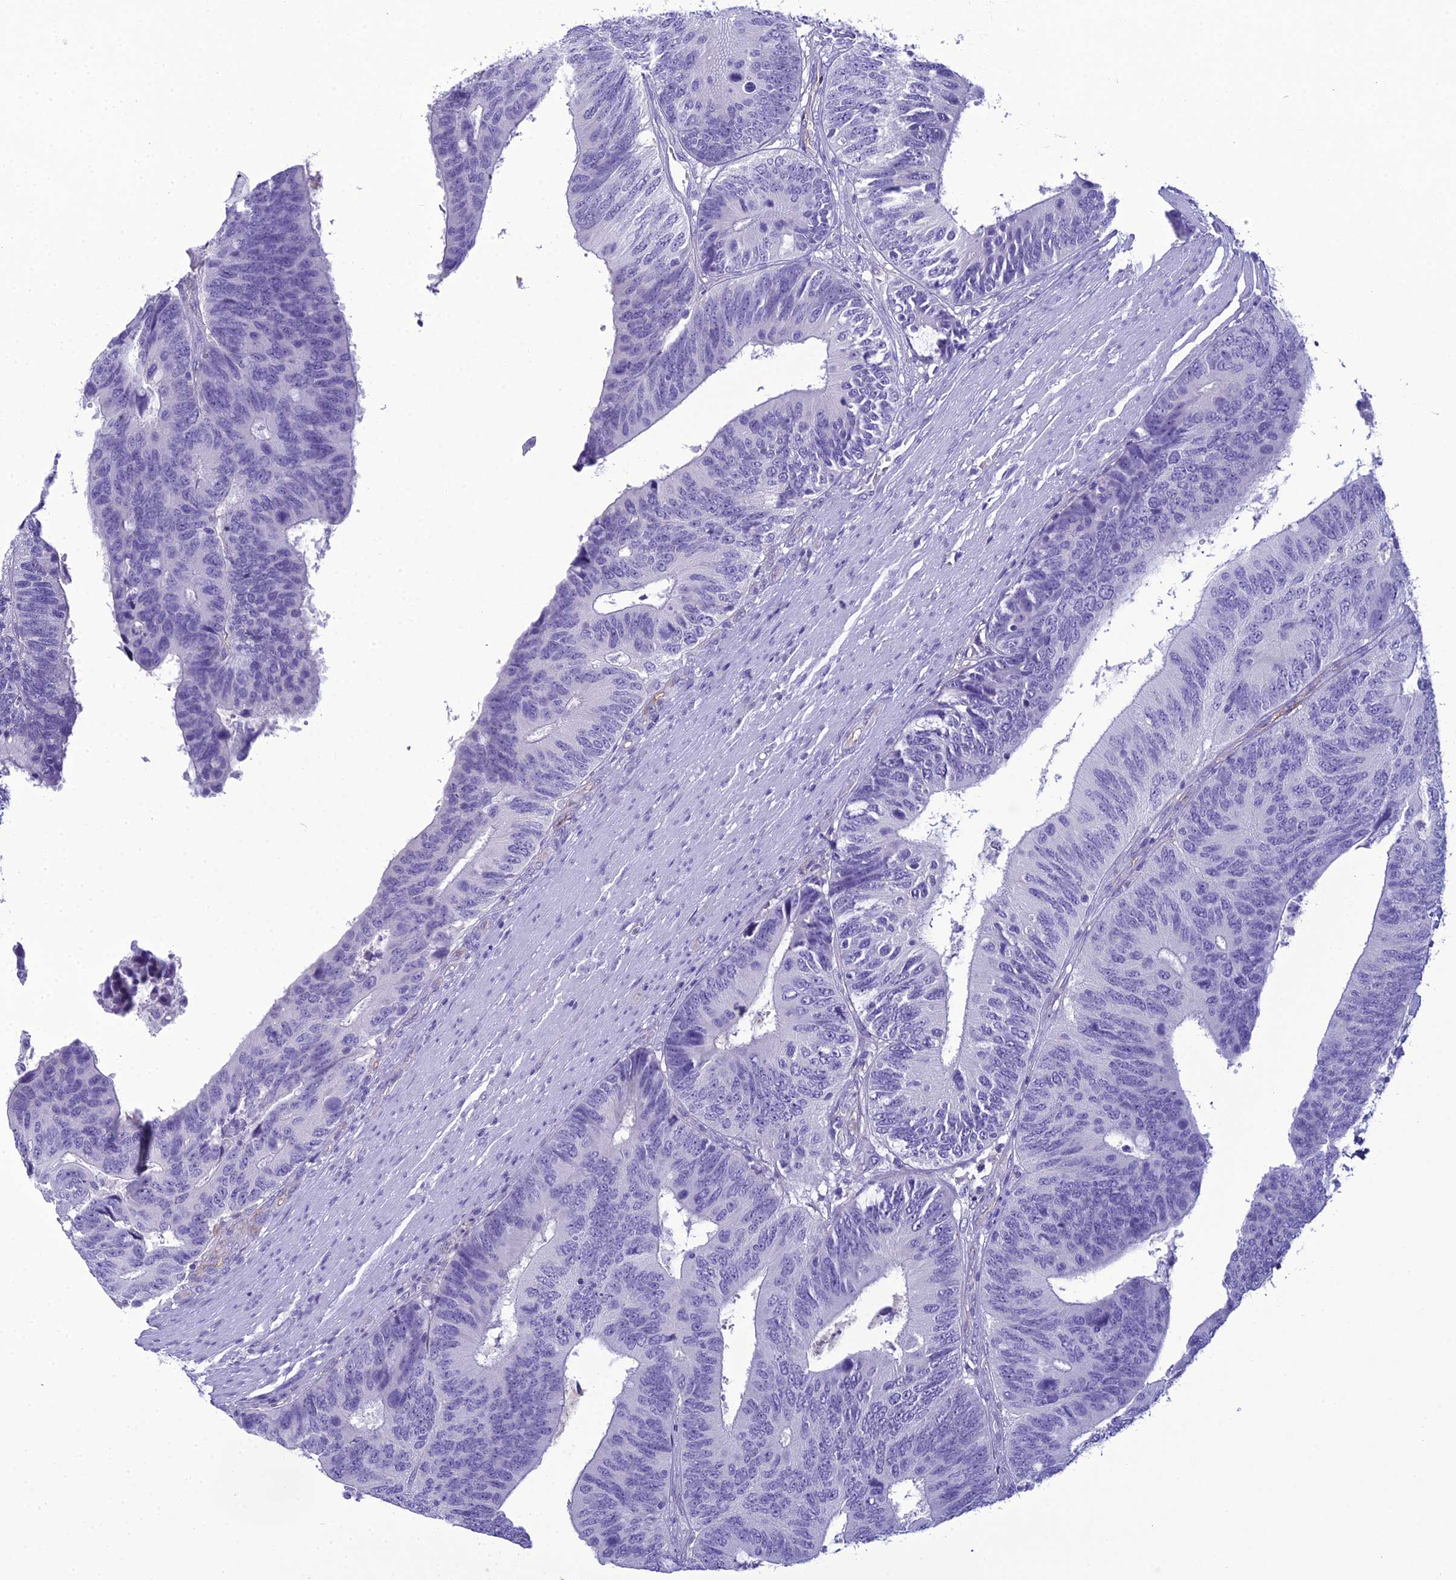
{"staining": {"intensity": "negative", "quantity": "none", "location": "none"}, "tissue": "colorectal cancer", "cell_type": "Tumor cells", "image_type": "cancer", "snomed": [{"axis": "morphology", "description": "Adenocarcinoma, NOS"}, {"axis": "topography", "description": "Colon"}], "caption": "An IHC photomicrograph of adenocarcinoma (colorectal) is shown. There is no staining in tumor cells of adenocarcinoma (colorectal). (Brightfield microscopy of DAB IHC at high magnification).", "gene": "ACE", "patient": {"sex": "male", "age": 87}}